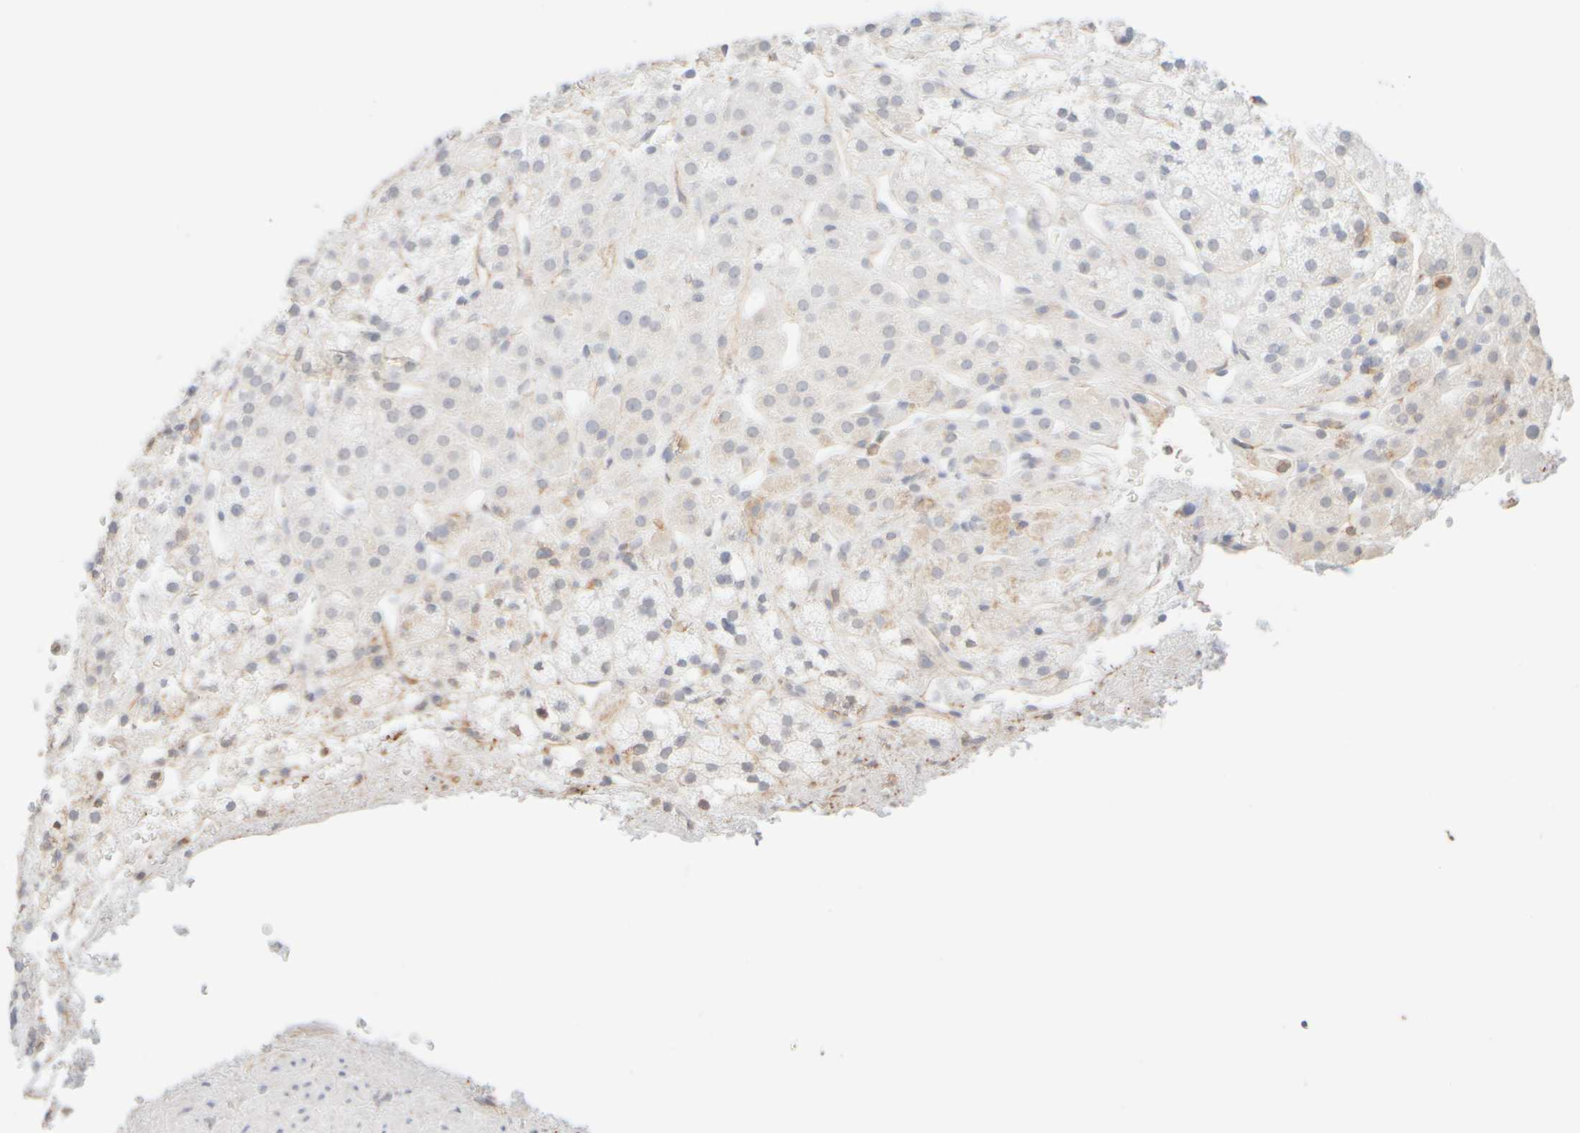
{"staining": {"intensity": "negative", "quantity": "none", "location": "none"}, "tissue": "adrenal gland", "cell_type": "Glandular cells", "image_type": "normal", "snomed": [{"axis": "morphology", "description": "Normal tissue, NOS"}, {"axis": "topography", "description": "Adrenal gland"}], "caption": "IHC photomicrograph of normal adrenal gland: adrenal gland stained with DAB exhibits no significant protein positivity in glandular cells.", "gene": "KRT15", "patient": {"sex": "male", "age": 56}}